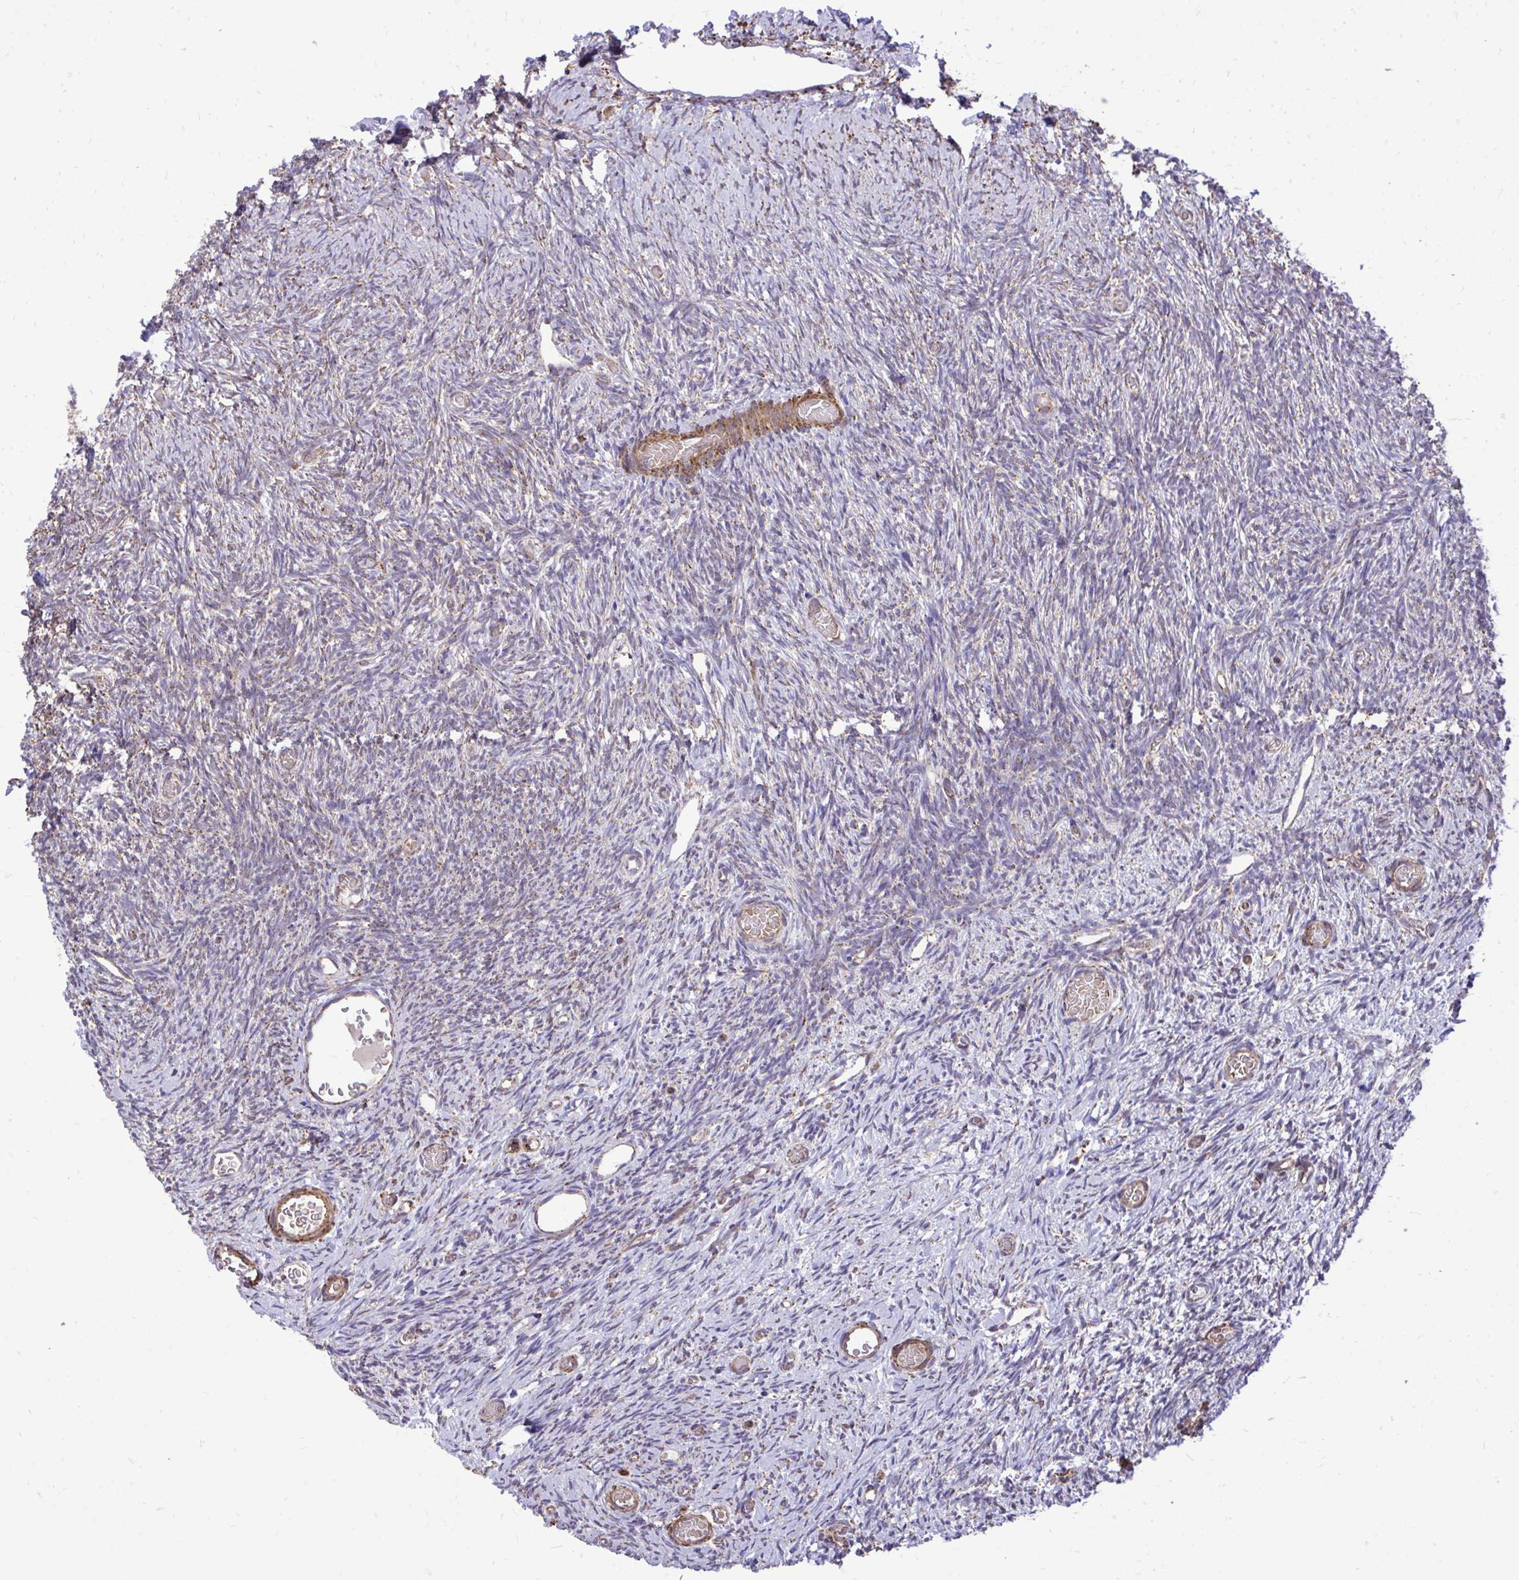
{"staining": {"intensity": "weak", "quantity": "25%-75%", "location": "cytoplasmic/membranous"}, "tissue": "ovary", "cell_type": "Ovarian stroma cells", "image_type": "normal", "snomed": [{"axis": "morphology", "description": "Normal tissue, NOS"}, {"axis": "topography", "description": "Ovary"}], "caption": "DAB (3,3'-diaminobenzidine) immunohistochemical staining of normal human ovary shows weak cytoplasmic/membranous protein expression in about 25%-75% of ovarian stroma cells. The staining was performed using DAB (3,3'-diaminobenzidine) to visualize the protein expression in brown, while the nuclei were stained in blue with hematoxylin (Magnification: 20x).", "gene": "UBE2C", "patient": {"sex": "female", "age": 39}}